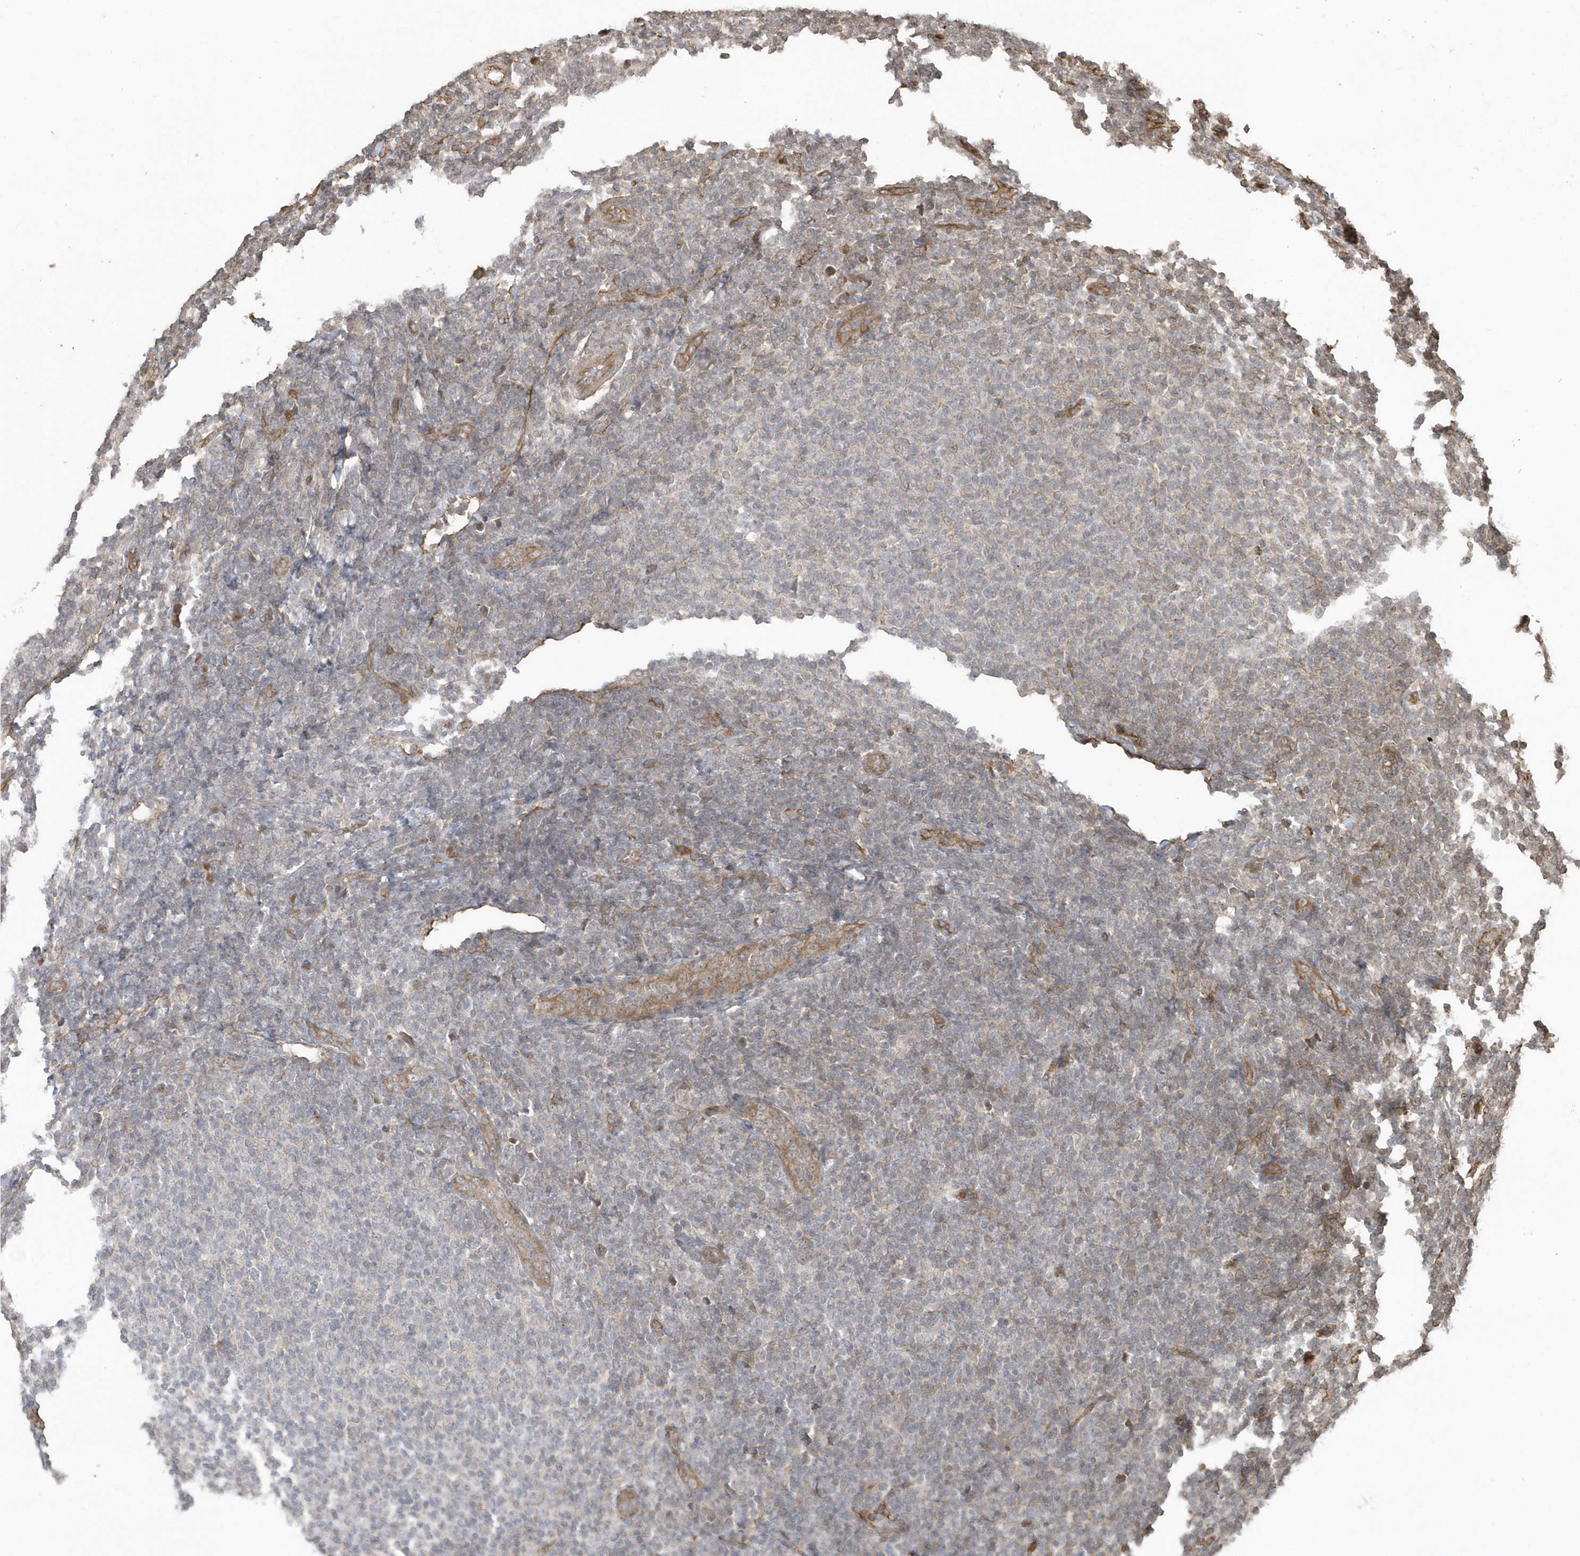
{"staining": {"intensity": "negative", "quantity": "none", "location": "none"}, "tissue": "lymphoma", "cell_type": "Tumor cells", "image_type": "cancer", "snomed": [{"axis": "morphology", "description": "Malignant lymphoma, non-Hodgkin's type, Low grade"}, {"axis": "topography", "description": "Lymph node"}], "caption": "An immunohistochemistry (IHC) micrograph of malignant lymphoma, non-Hodgkin's type (low-grade) is shown. There is no staining in tumor cells of malignant lymphoma, non-Hodgkin's type (low-grade).", "gene": "HERPUD1", "patient": {"sex": "male", "age": 66}}